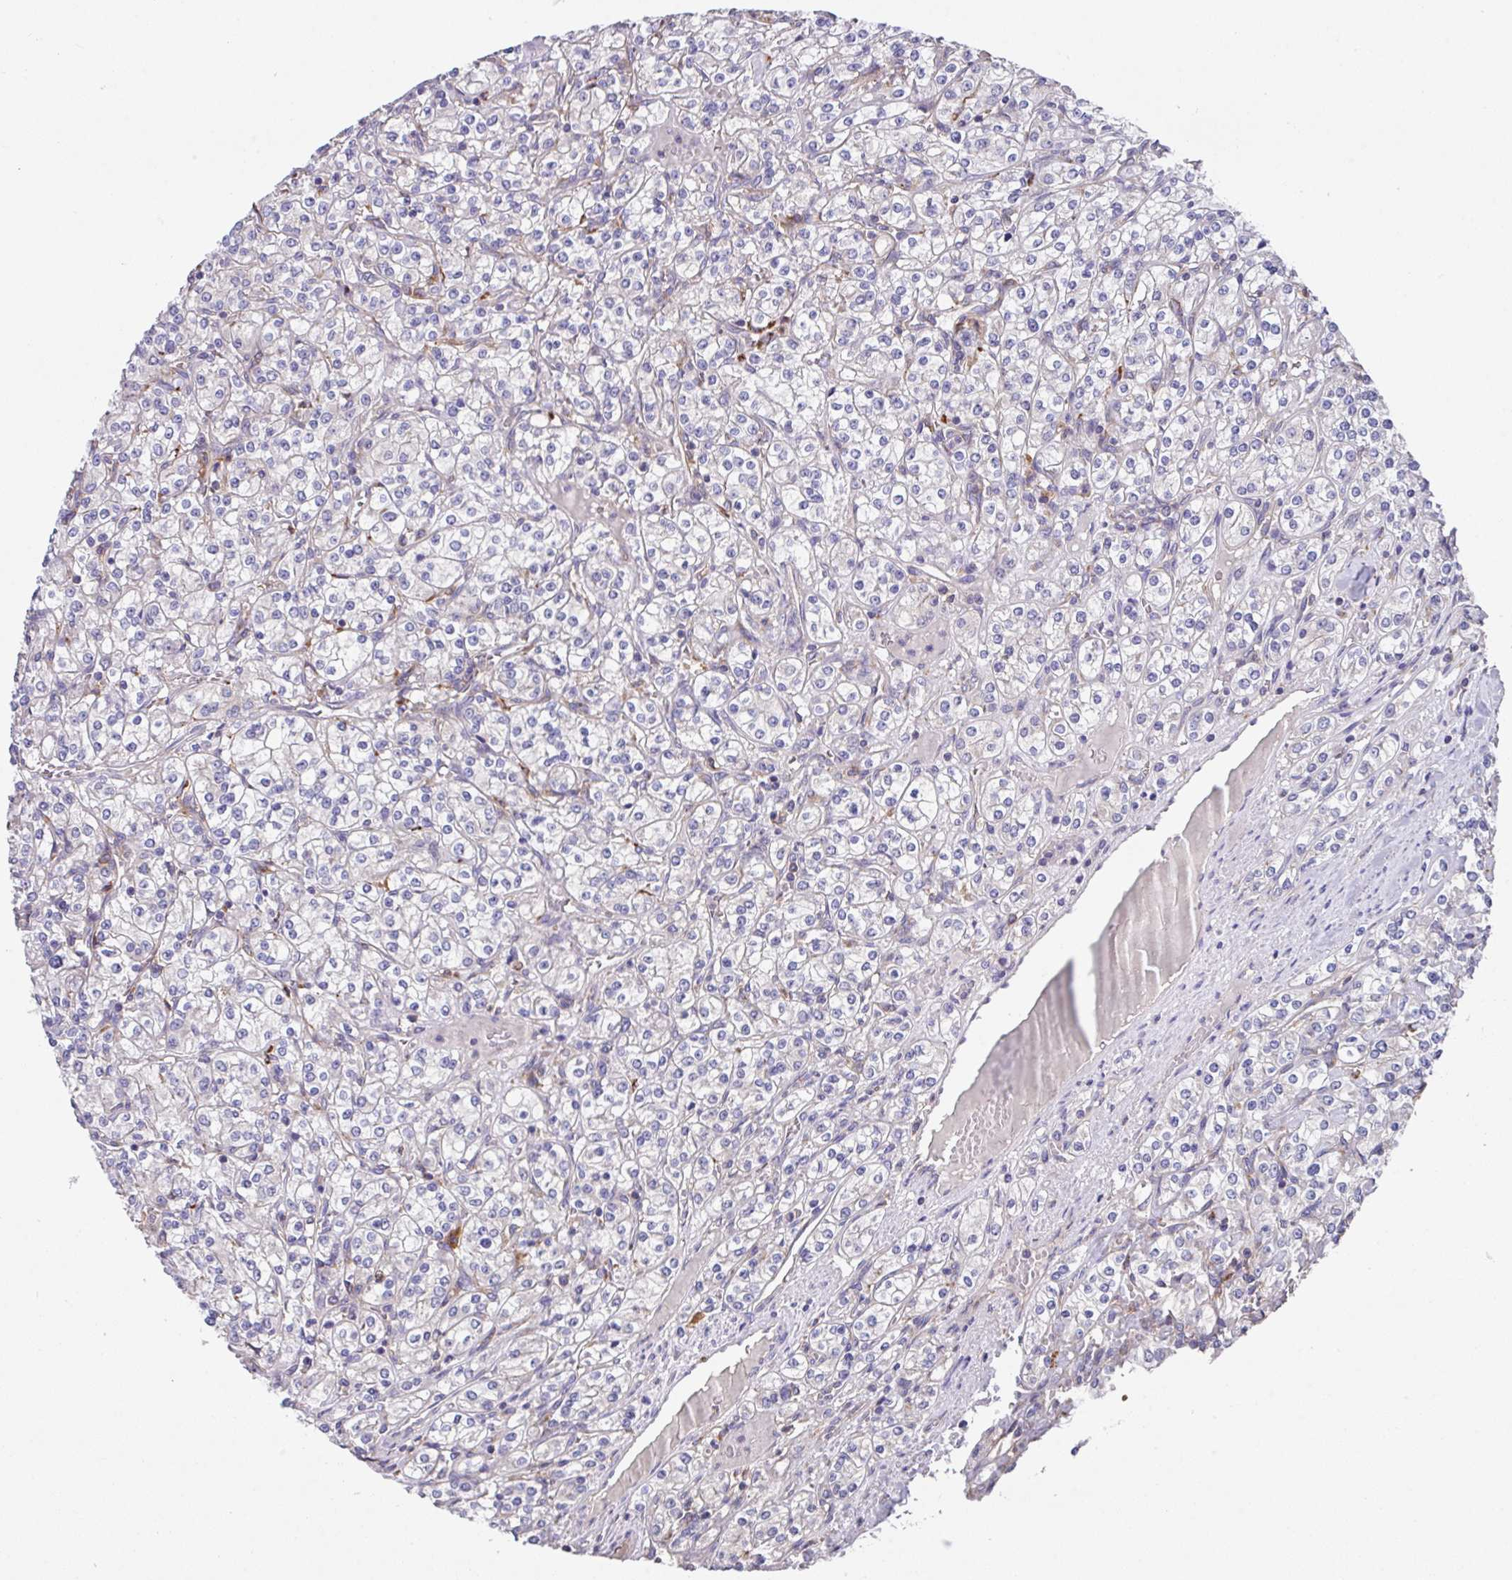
{"staining": {"intensity": "negative", "quantity": "none", "location": "none"}, "tissue": "renal cancer", "cell_type": "Tumor cells", "image_type": "cancer", "snomed": [{"axis": "morphology", "description": "Adenocarcinoma, NOS"}, {"axis": "topography", "description": "Kidney"}], "caption": "IHC histopathology image of human adenocarcinoma (renal) stained for a protein (brown), which reveals no staining in tumor cells.", "gene": "EIF4B", "patient": {"sex": "male", "age": 77}}